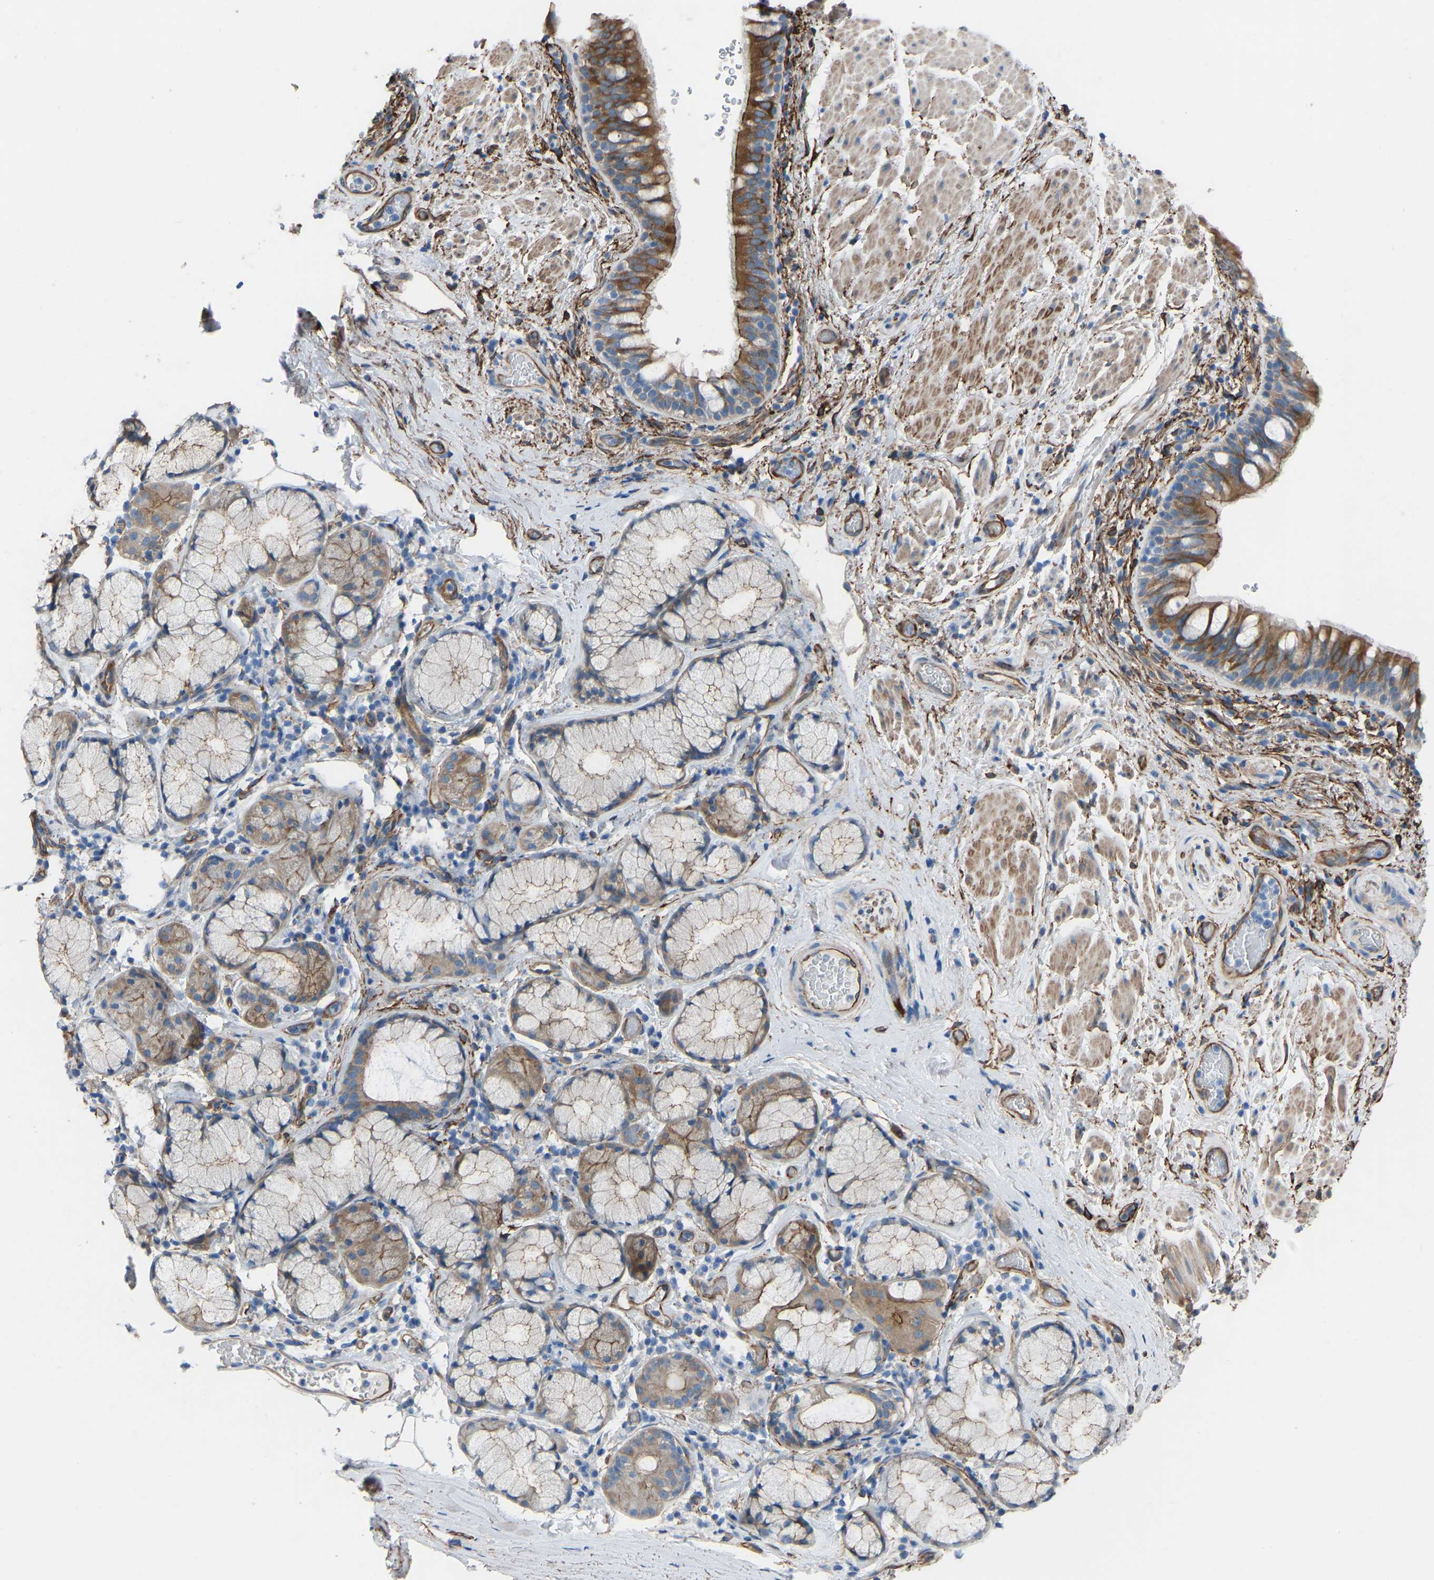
{"staining": {"intensity": "moderate", "quantity": ">75%", "location": "cytoplasmic/membranous"}, "tissue": "bronchus", "cell_type": "Respiratory epithelial cells", "image_type": "normal", "snomed": [{"axis": "morphology", "description": "Normal tissue, NOS"}, {"axis": "morphology", "description": "Inflammation, NOS"}, {"axis": "topography", "description": "Cartilage tissue"}, {"axis": "topography", "description": "Bronchus"}], "caption": "IHC of normal human bronchus demonstrates medium levels of moderate cytoplasmic/membranous positivity in about >75% of respiratory epithelial cells.", "gene": "MYH10", "patient": {"sex": "male", "age": 77}}